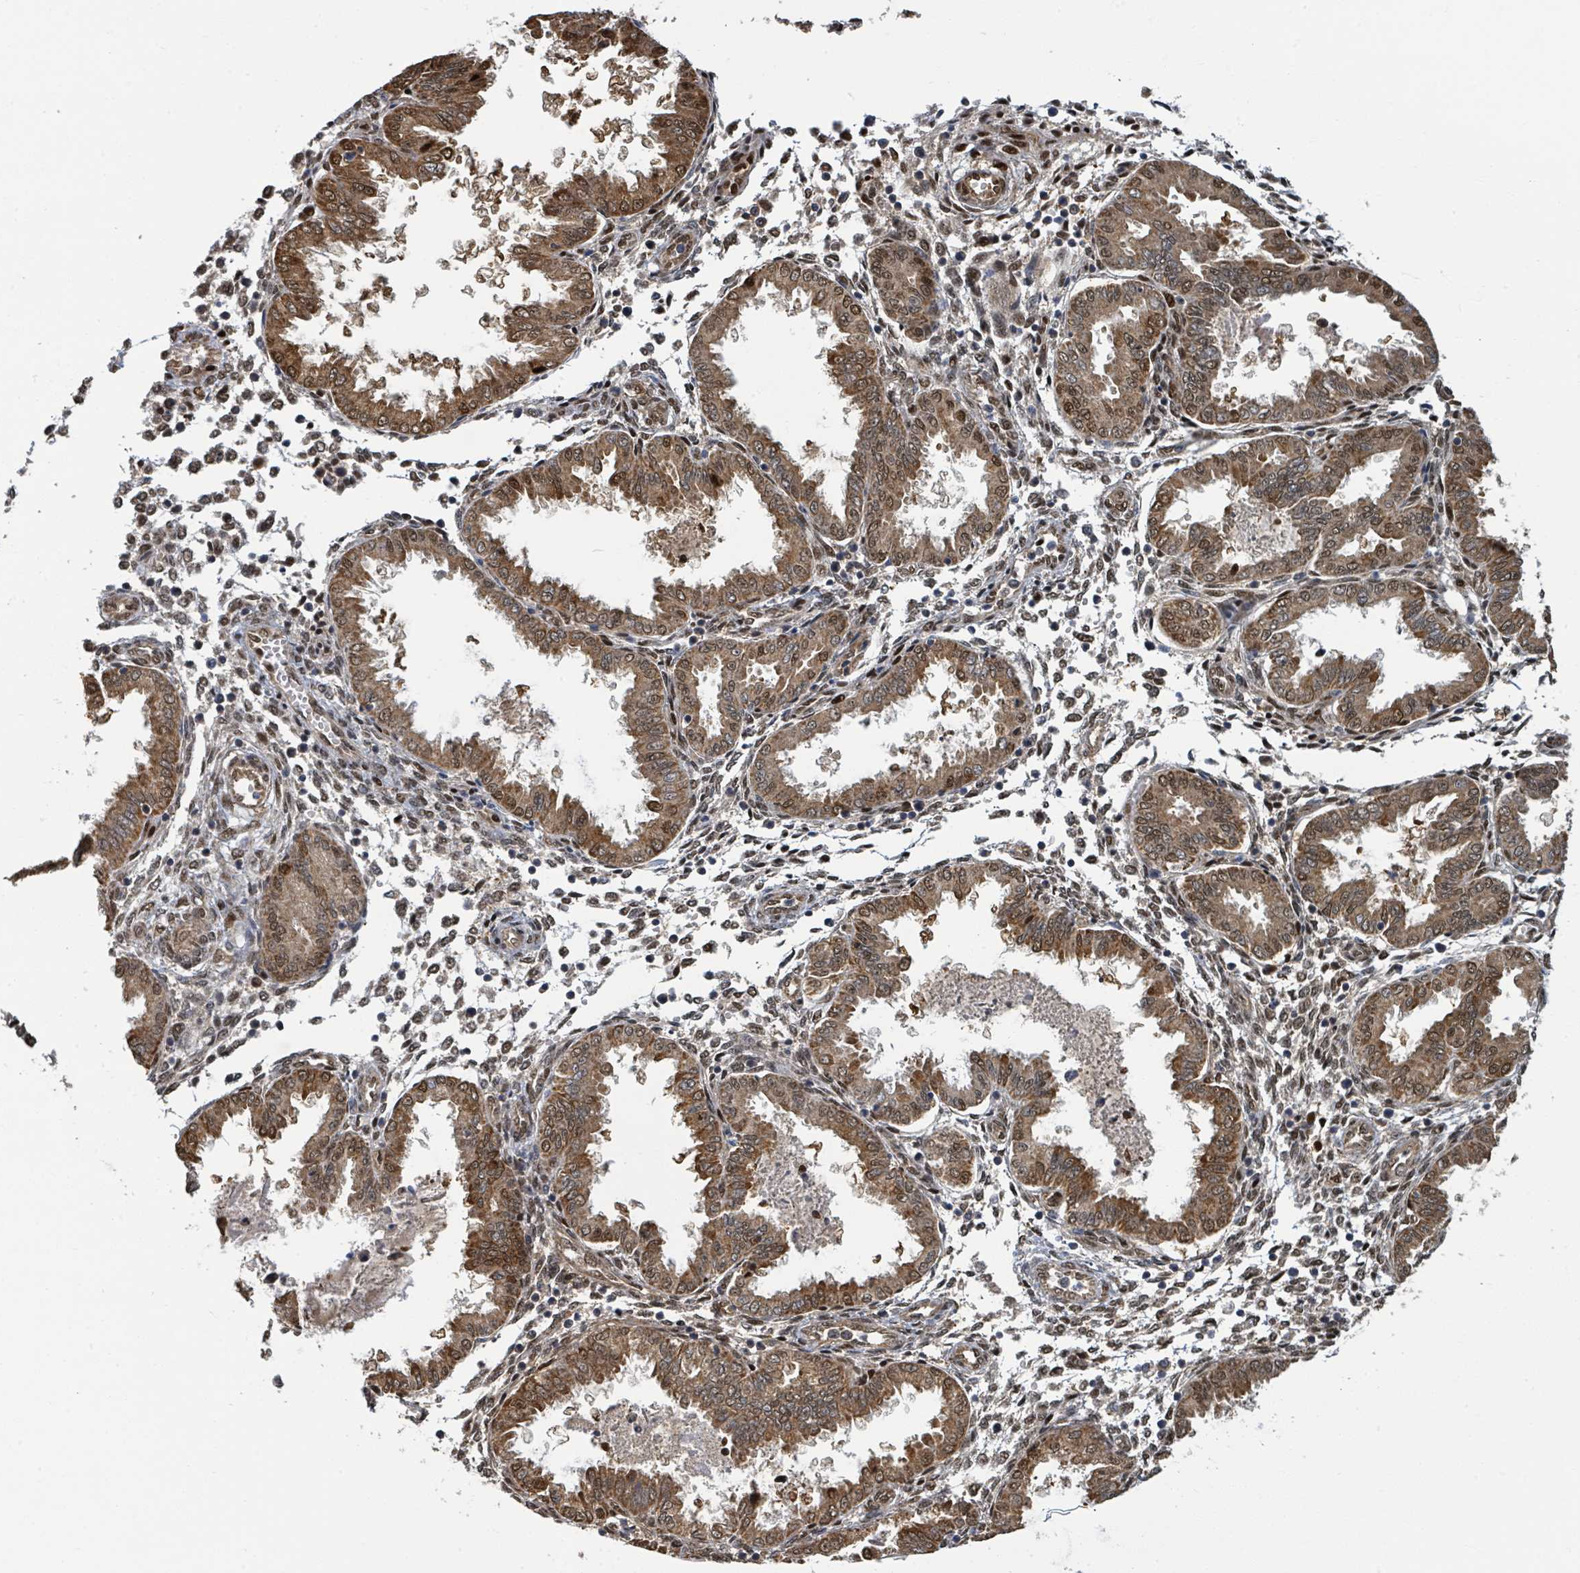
{"staining": {"intensity": "moderate", "quantity": ">75%", "location": "cytoplasmic/membranous,nuclear"}, "tissue": "endometrium", "cell_type": "Cells in endometrial stroma", "image_type": "normal", "snomed": [{"axis": "morphology", "description": "Normal tissue, NOS"}, {"axis": "topography", "description": "Endometrium"}], "caption": "The image displays staining of normal endometrium, revealing moderate cytoplasmic/membranous,nuclear protein staining (brown color) within cells in endometrial stroma.", "gene": "PSMB7", "patient": {"sex": "female", "age": 33}}